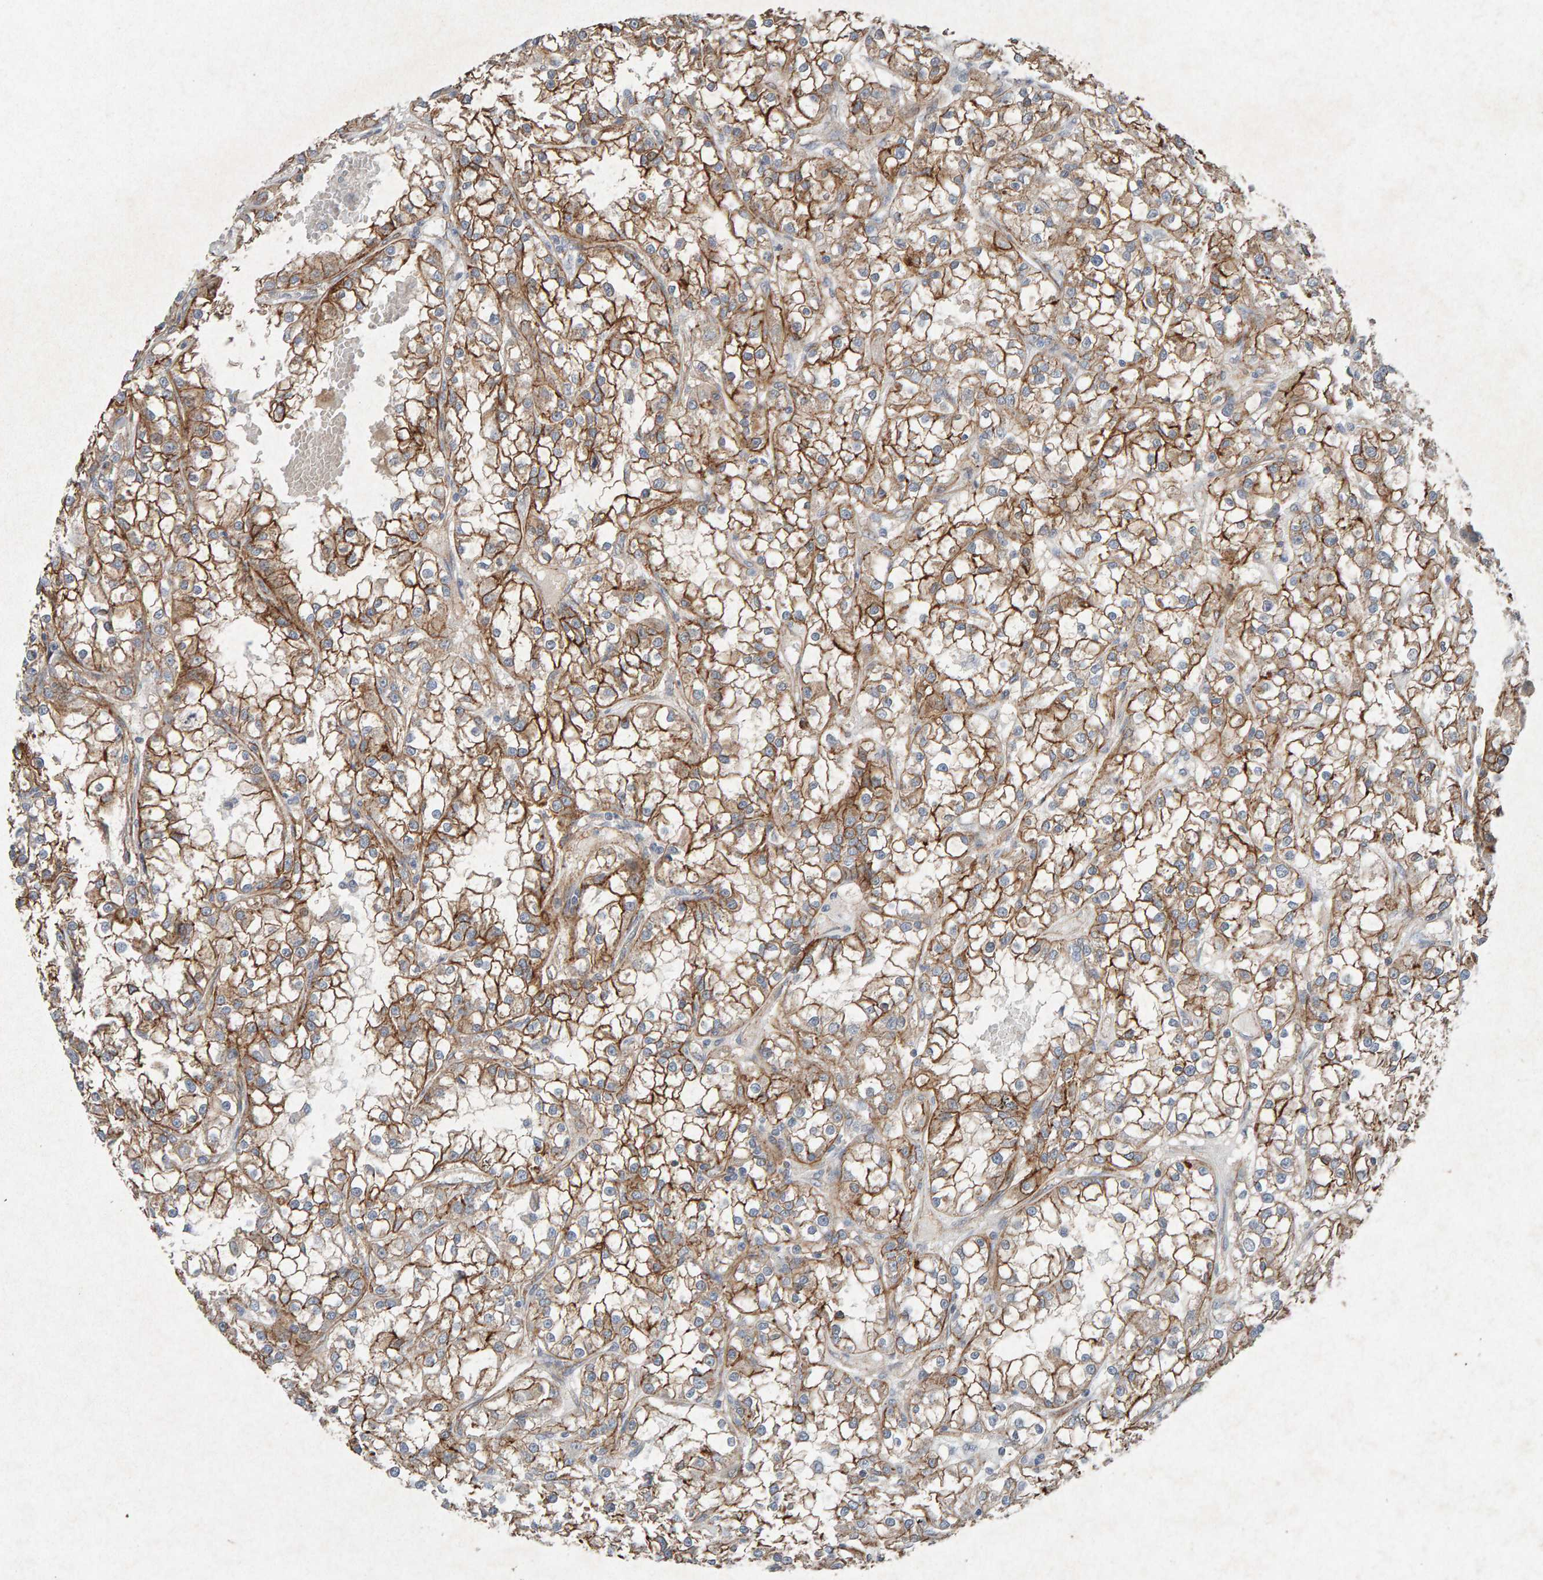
{"staining": {"intensity": "moderate", "quantity": ">75%", "location": "cytoplasmic/membranous"}, "tissue": "renal cancer", "cell_type": "Tumor cells", "image_type": "cancer", "snomed": [{"axis": "morphology", "description": "Adenocarcinoma, NOS"}, {"axis": "topography", "description": "Kidney"}], "caption": "Tumor cells exhibit medium levels of moderate cytoplasmic/membranous staining in approximately >75% of cells in renal cancer. The protein of interest is shown in brown color, while the nuclei are stained blue.", "gene": "PTPRM", "patient": {"sex": "female", "age": 52}}